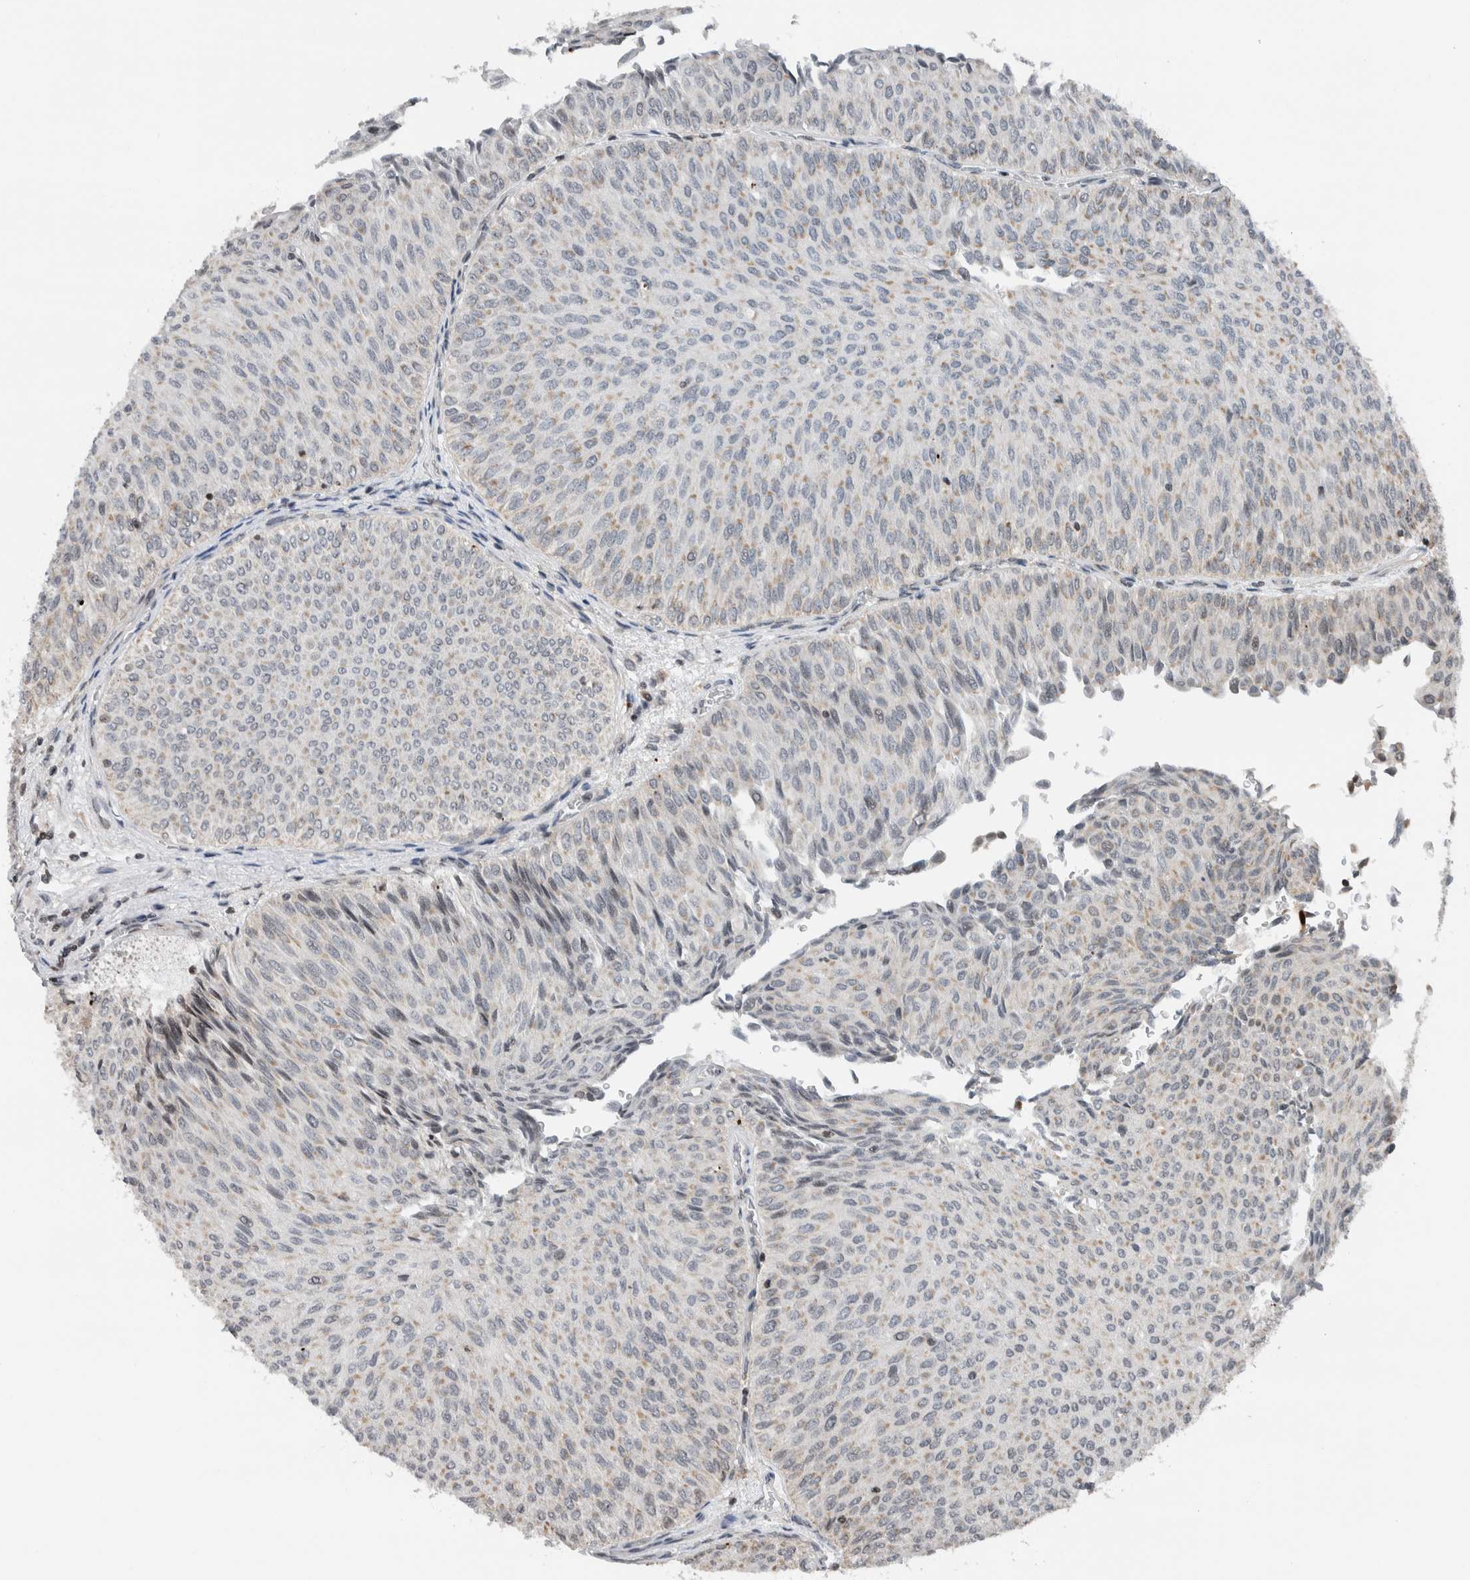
{"staining": {"intensity": "weak", "quantity": "25%-75%", "location": "cytoplasmic/membranous"}, "tissue": "urothelial cancer", "cell_type": "Tumor cells", "image_type": "cancer", "snomed": [{"axis": "morphology", "description": "Urothelial carcinoma, Low grade"}, {"axis": "topography", "description": "Urinary bladder"}], "caption": "Tumor cells reveal low levels of weak cytoplasmic/membranous staining in about 25%-75% of cells in human urothelial carcinoma (low-grade).", "gene": "NPLOC4", "patient": {"sex": "male", "age": 78}}